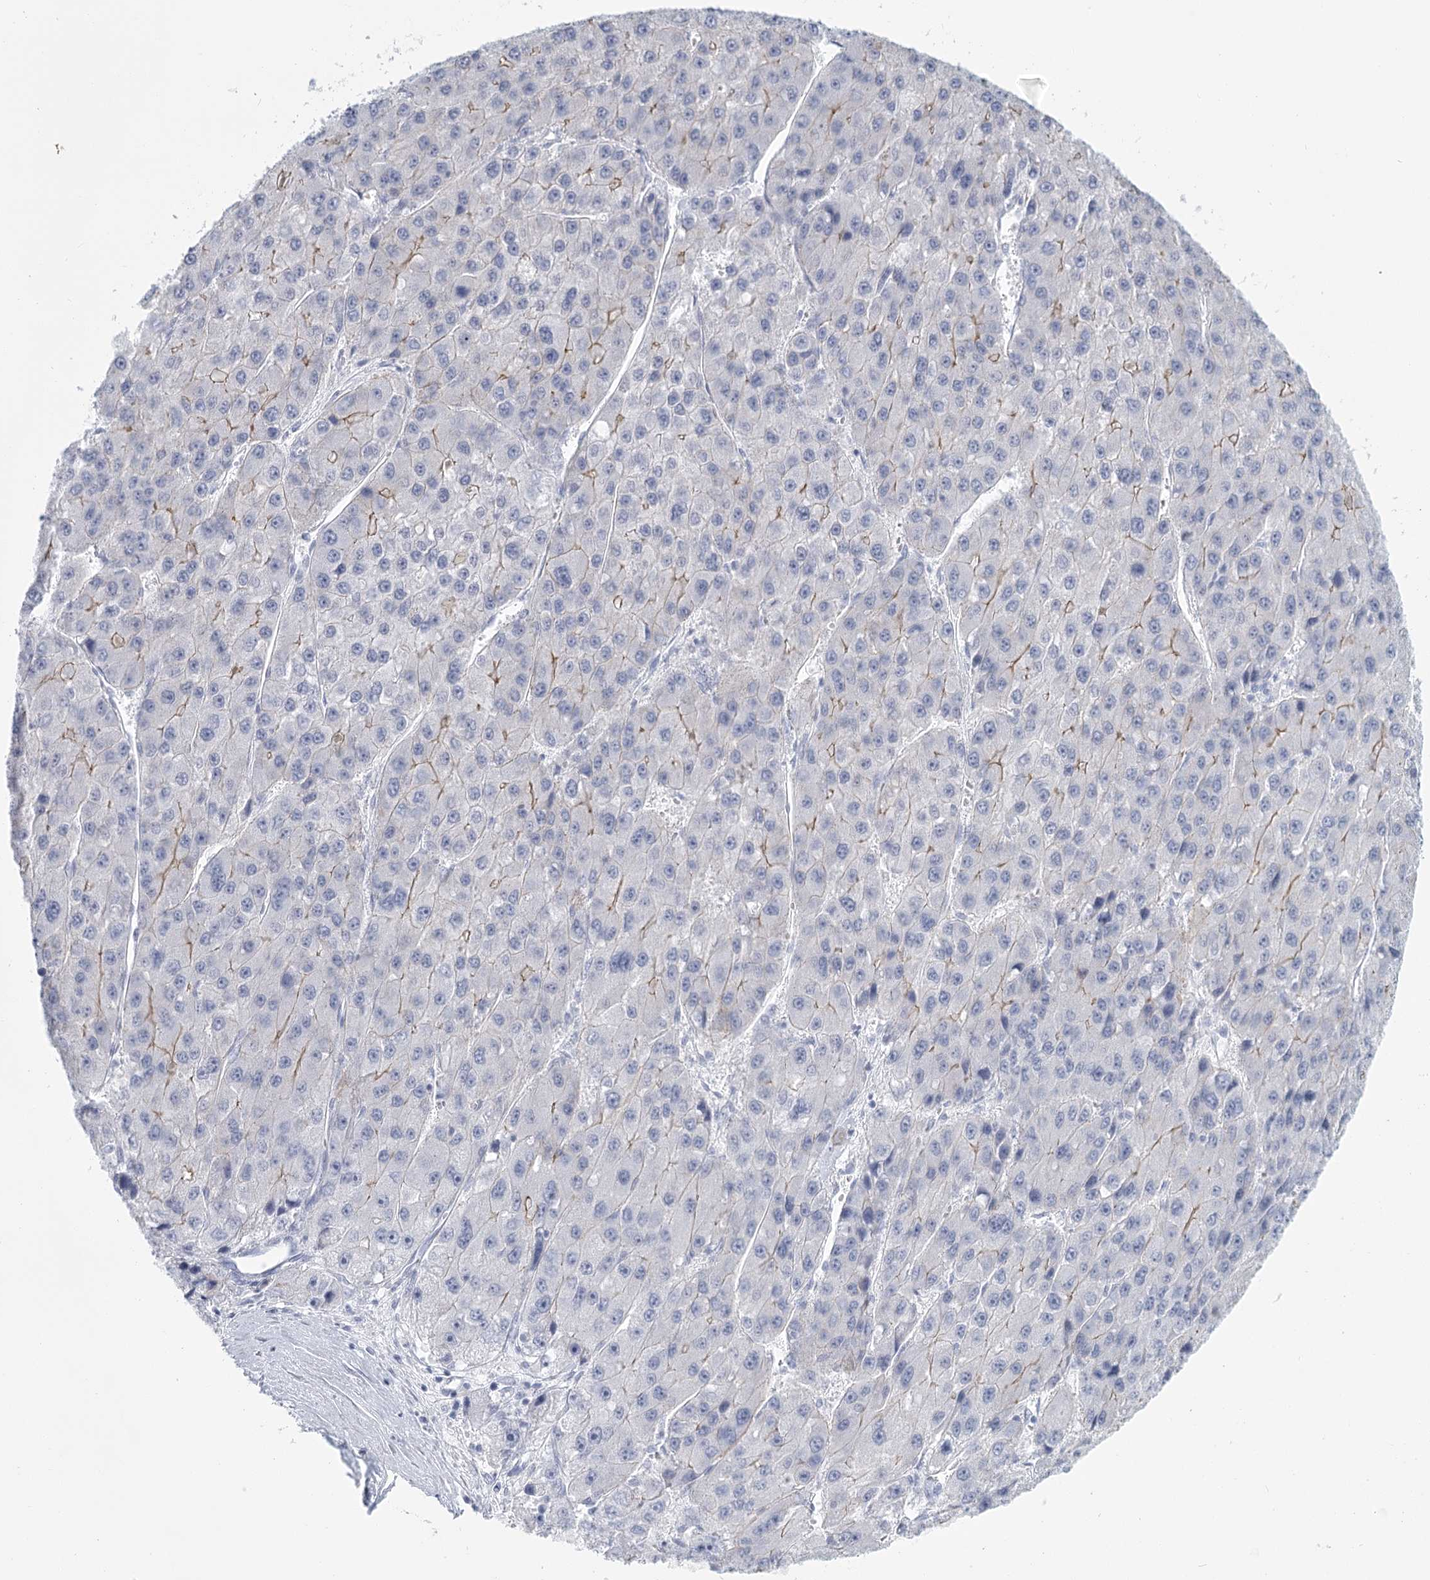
{"staining": {"intensity": "weak", "quantity": "<25%", "location": "cytoplasmic/membranous"}, "tissue": "liver cancer", "cell_type": "Tumor cells", "image_type": "cancer", "snomed": [{"axis": "morphology", "description": "Carcinoma, Hepatocellular, NOS"}, {"axis": "topography", "description": "Liver"}], "caption": "Liver cancer was stained to show a protein in brown. There is no significant positivity in tumor cells.", "gene": "WNT8B", "patient": {"sex": "female", "age": 73}}